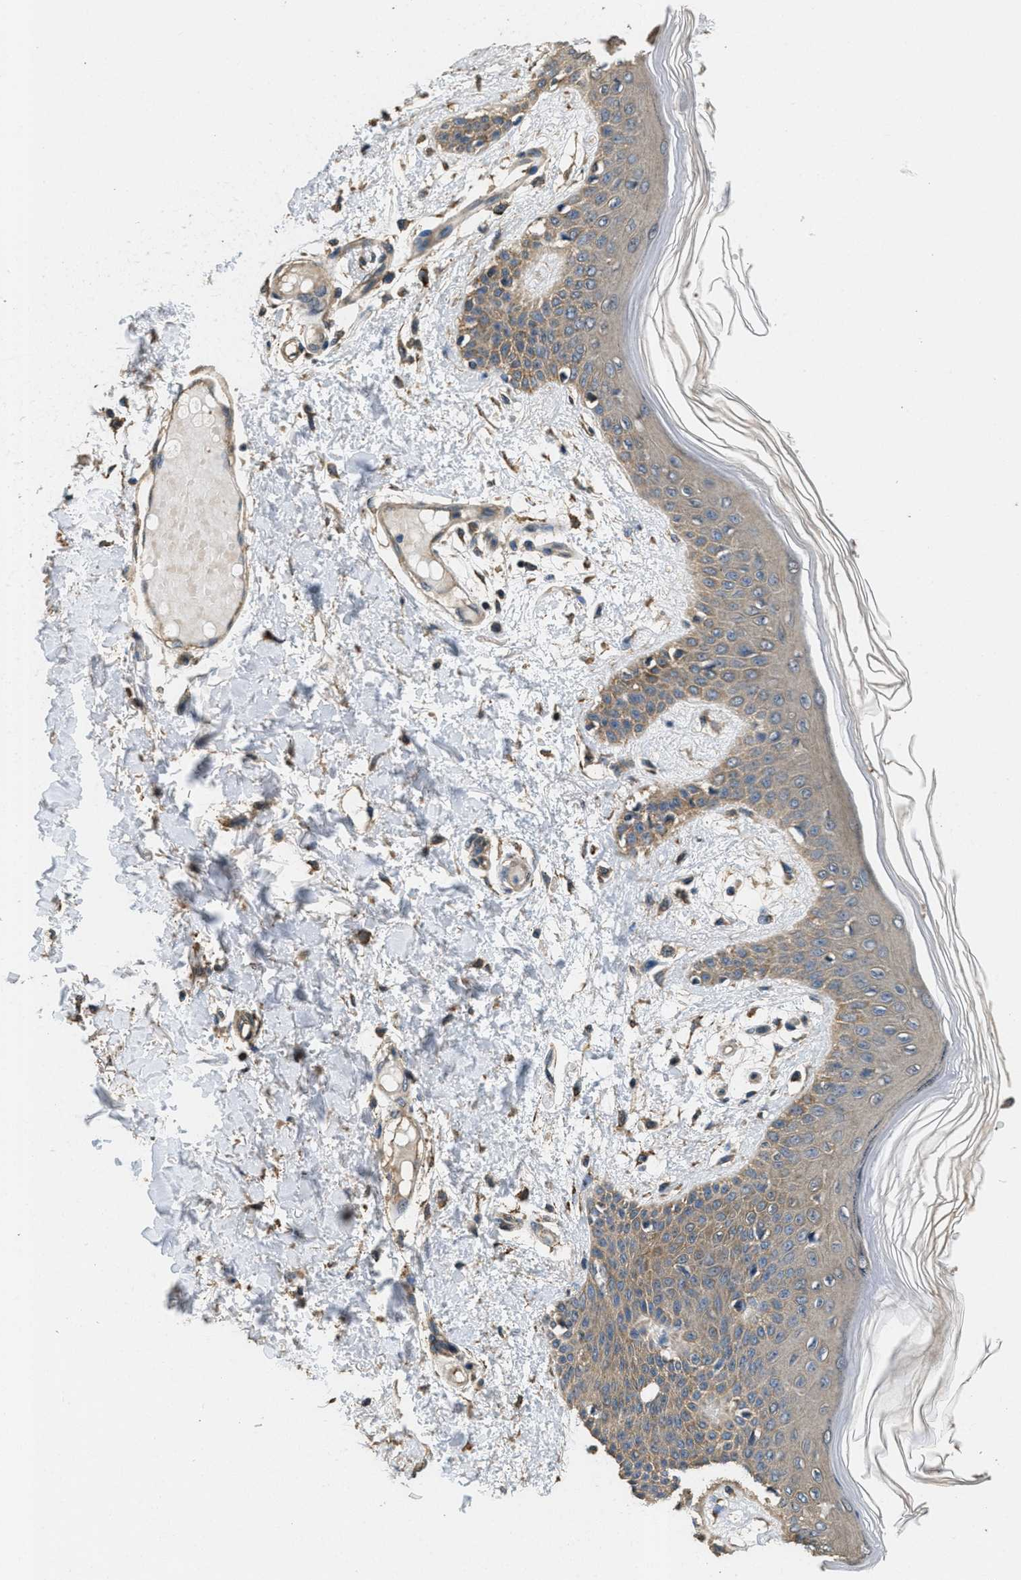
{"staining": {"intensity": "moderate", "quantity": ">75%", "location": "cytoplasmic/membranous"}, "tissue": "skin", "cell_type": "Fibroblasts", "image_type": "normal", "snomed": [{"axis": "morphology", "description": "Normal tissue, NOS"}, {"axis": "topography", "description": "Skin"}], "caption": "About >75% of fibroblasts in benign human skin show moderate cytoplasmic/membranous protein positivity as visualized by brown immunohistochemical staining.", "gene": "THBS2", "patient": {"sex": "male", "age": 53}}